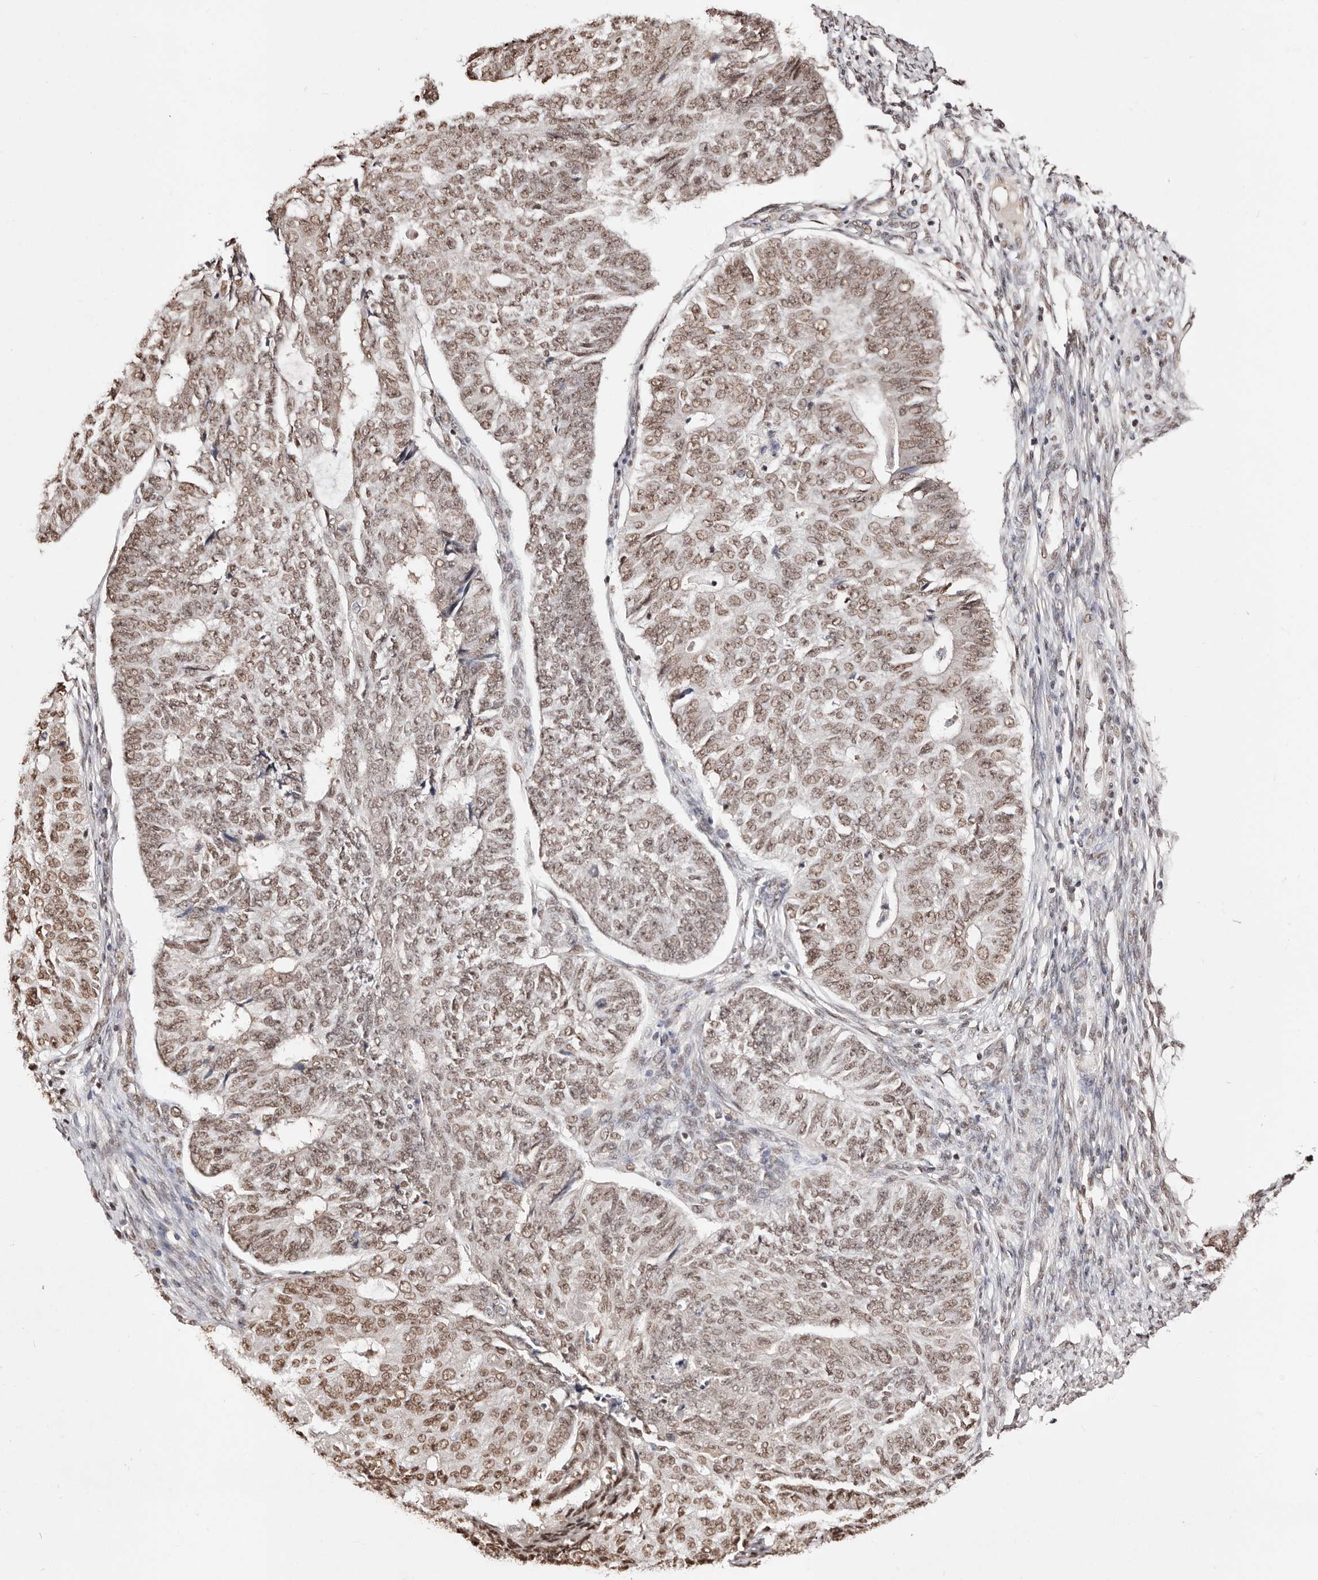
{"staining": {"intensity": "moderate", "quantity": ">75%", "location": "nuclear"}, "tissue": "endometrial cancer", "cell_type": "Tumor cells", "image_type": "cancer", "snomed": [{"axis": "morphology", "description": "Adenocarcinoma, NOS"}, {"axis": "topography", "description": "Endometrium"}], "caption": "Immunohistochemical staining of human endometrial cancer (adenocarcinoma) displays medium levels of moderate nuclear positivity in about >75% of tumor cells.", "gene": "BICRAL", "patient": {"sex": "female", "age": 32}}